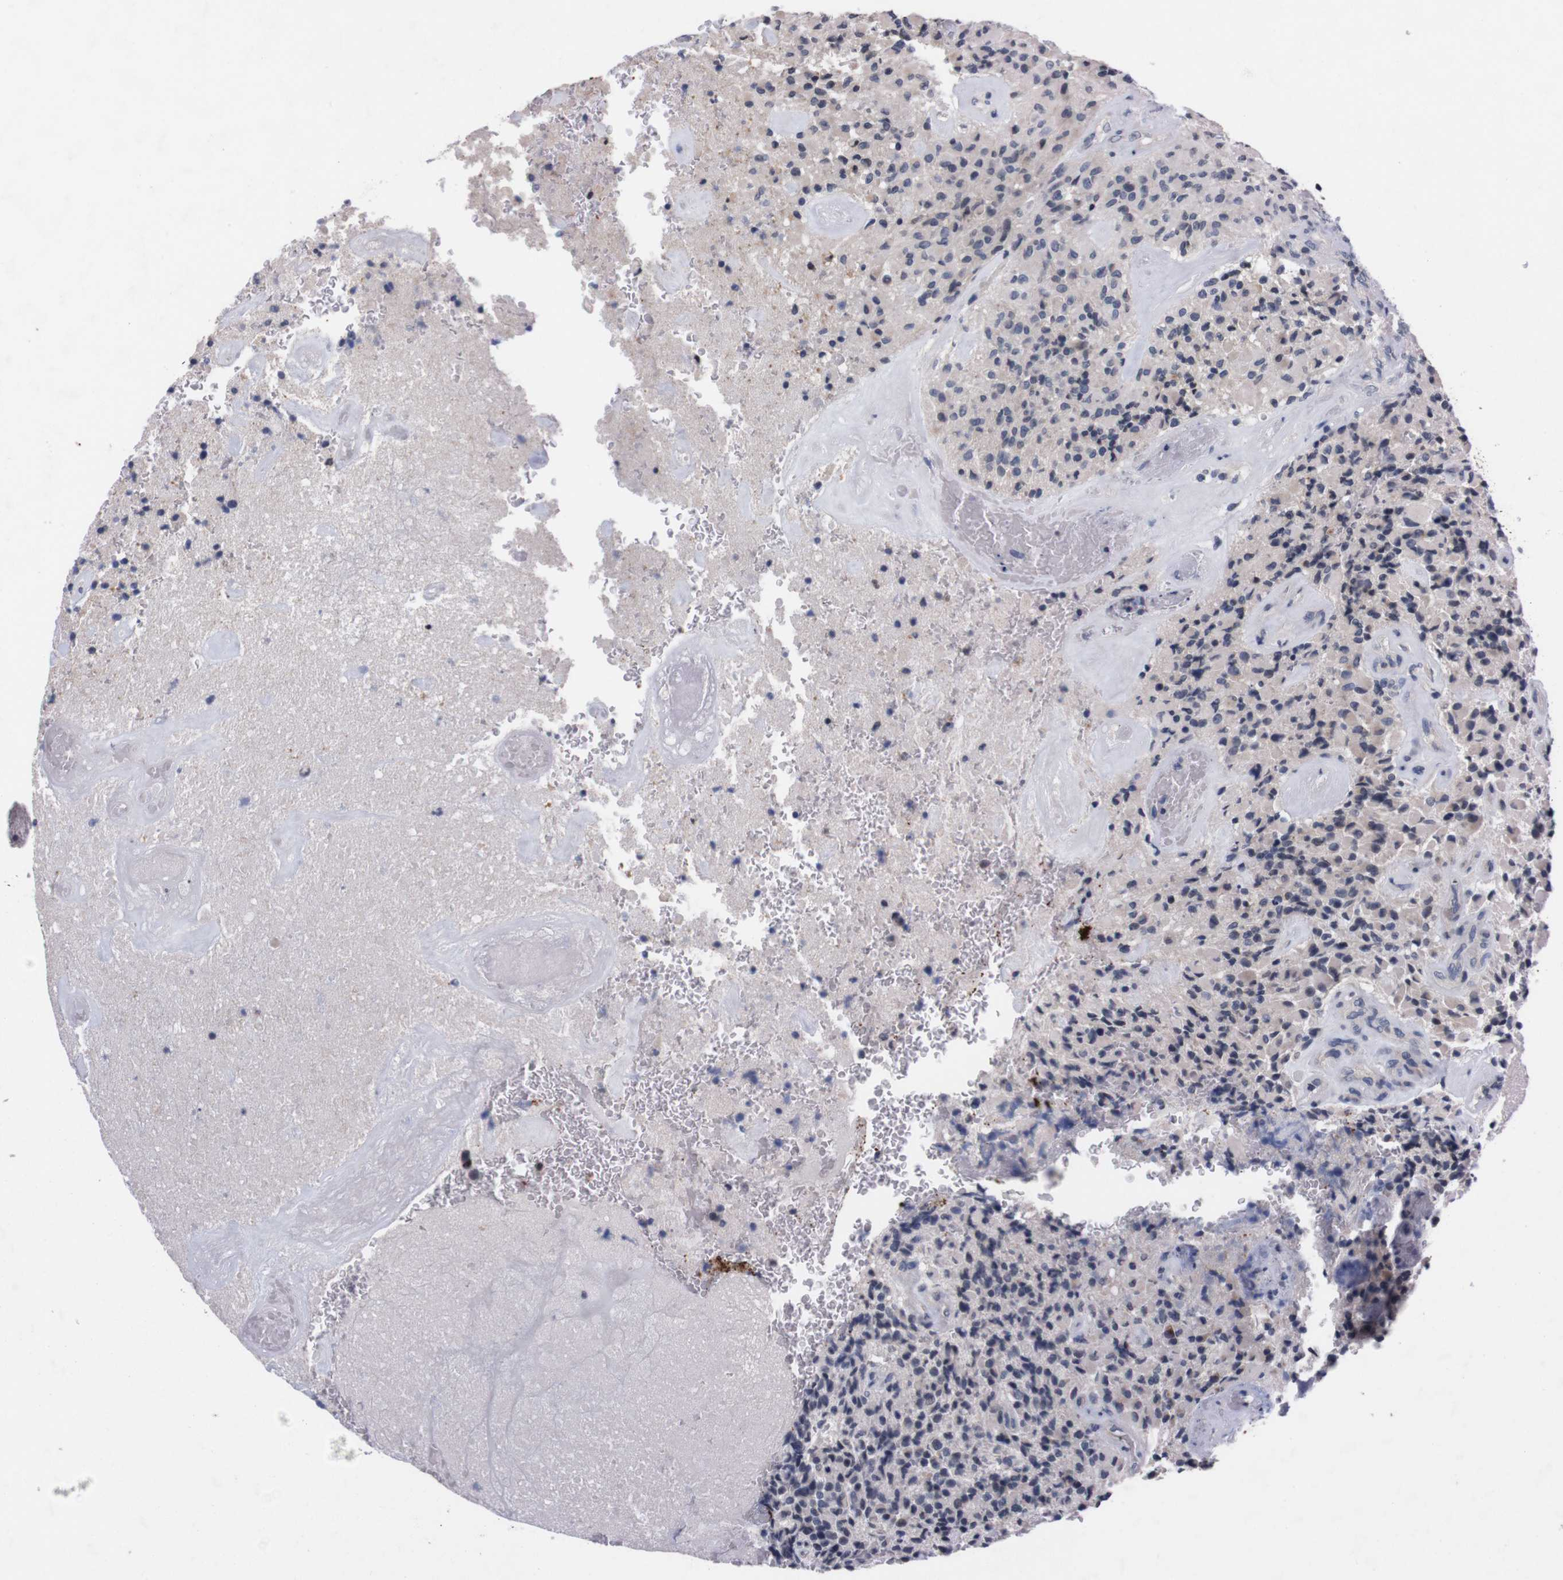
{"staining": {"intensity": "negative", "quantity": "none", "location": "none"}, "tissue": "glioma", "cell_type": "Tumor cells", "image_type": "cancer", "snomed": [{"axis": "morphology", "description": "Glioma, malignant, High grade"}, {"axis": "topography", "description": "Brain"}], "caption": "Protein analysis of malignant glioma (high-grade) demonstrates no significant positivity in tumor cells.", "gene": "TNFRSF21", "patient": {"sex": "male", "age": 71}}